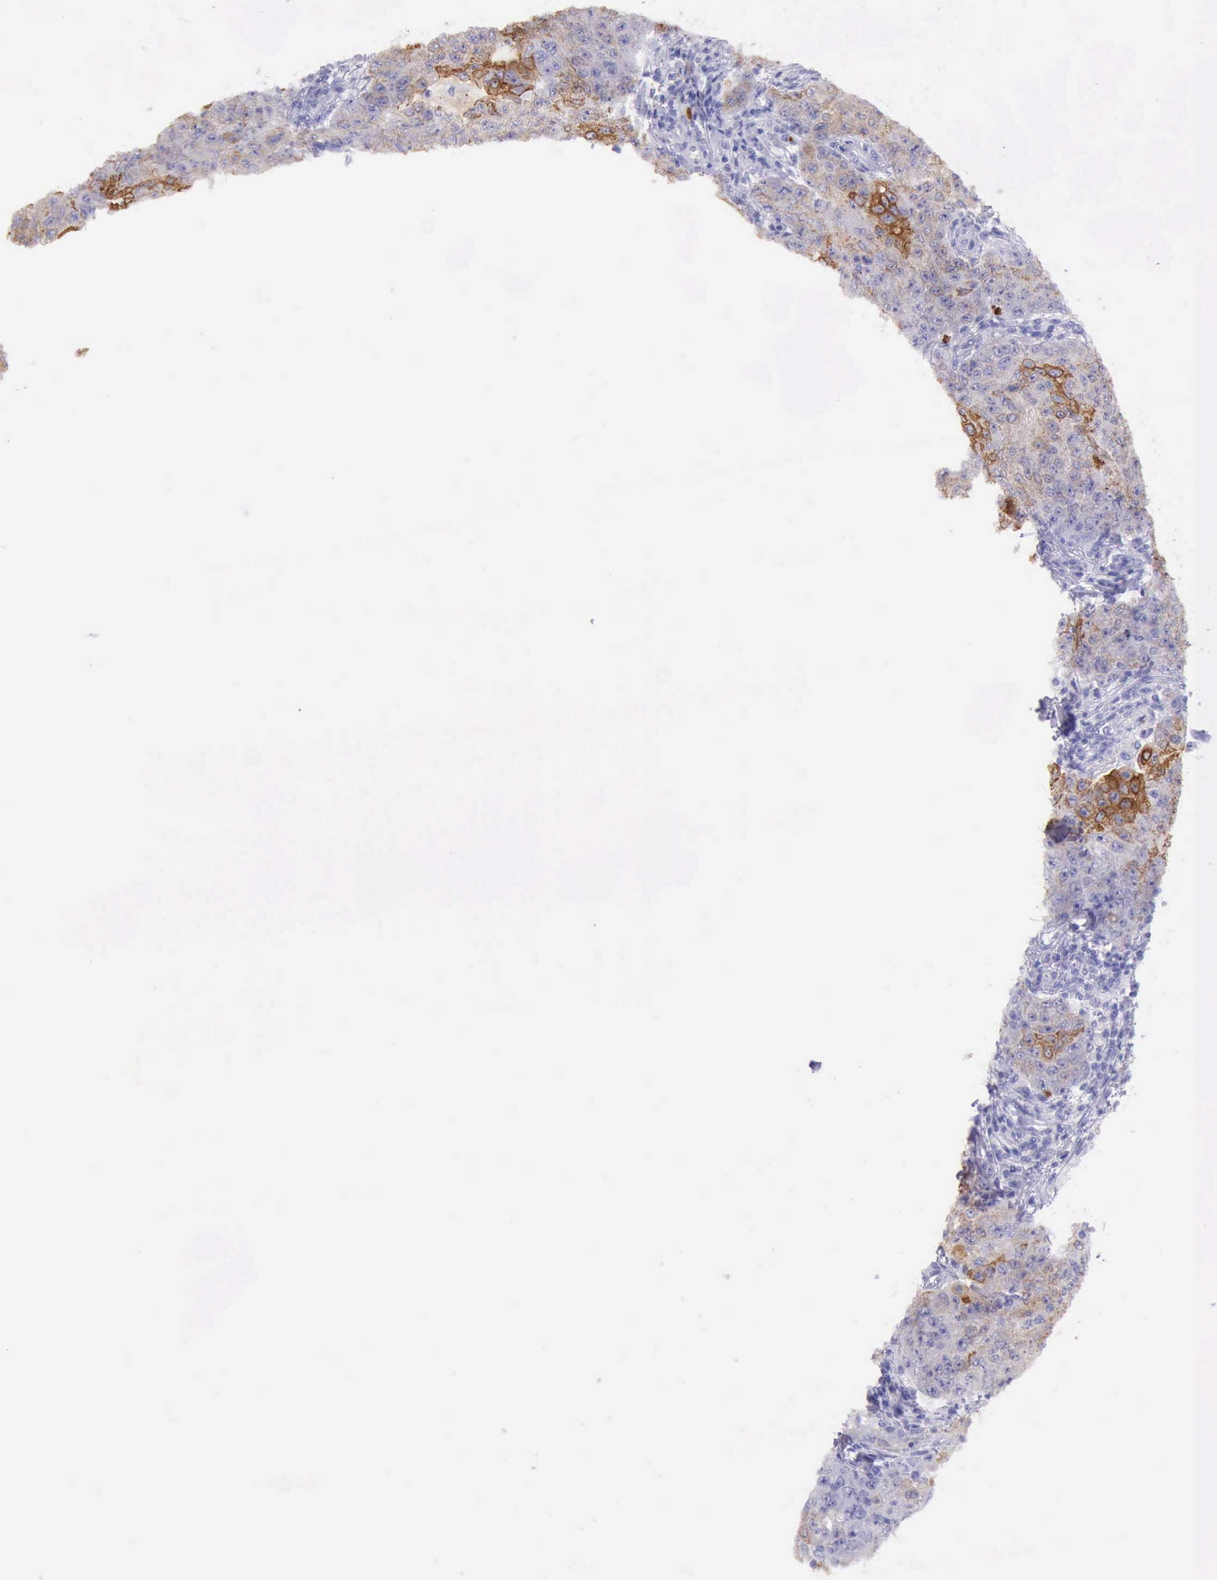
{"staining": {"intensity": "negative", "quantity": "none", "location": "none"}, "tissue": "lymph node", "cell_type": "Germinal center cells", "image_type": "normal", "snomed": [{"axis": "morphology", "description": "Normal tissue, NOS"}, {"axis": "topography", "description": "Lymph node"}], "caption": "Immunohistochemistry (IHC) image of unremarkable lymph node: lymph node stained with DAB (3,3'-diaminobenzidine) reveals no significant protein staining in germinal center cells. (DAB (3,3'-diaminobenzidine) immunohistochemistry, high magnification).", "gene": "KRT8", "patient": {"sex": "female", "age": 42}}